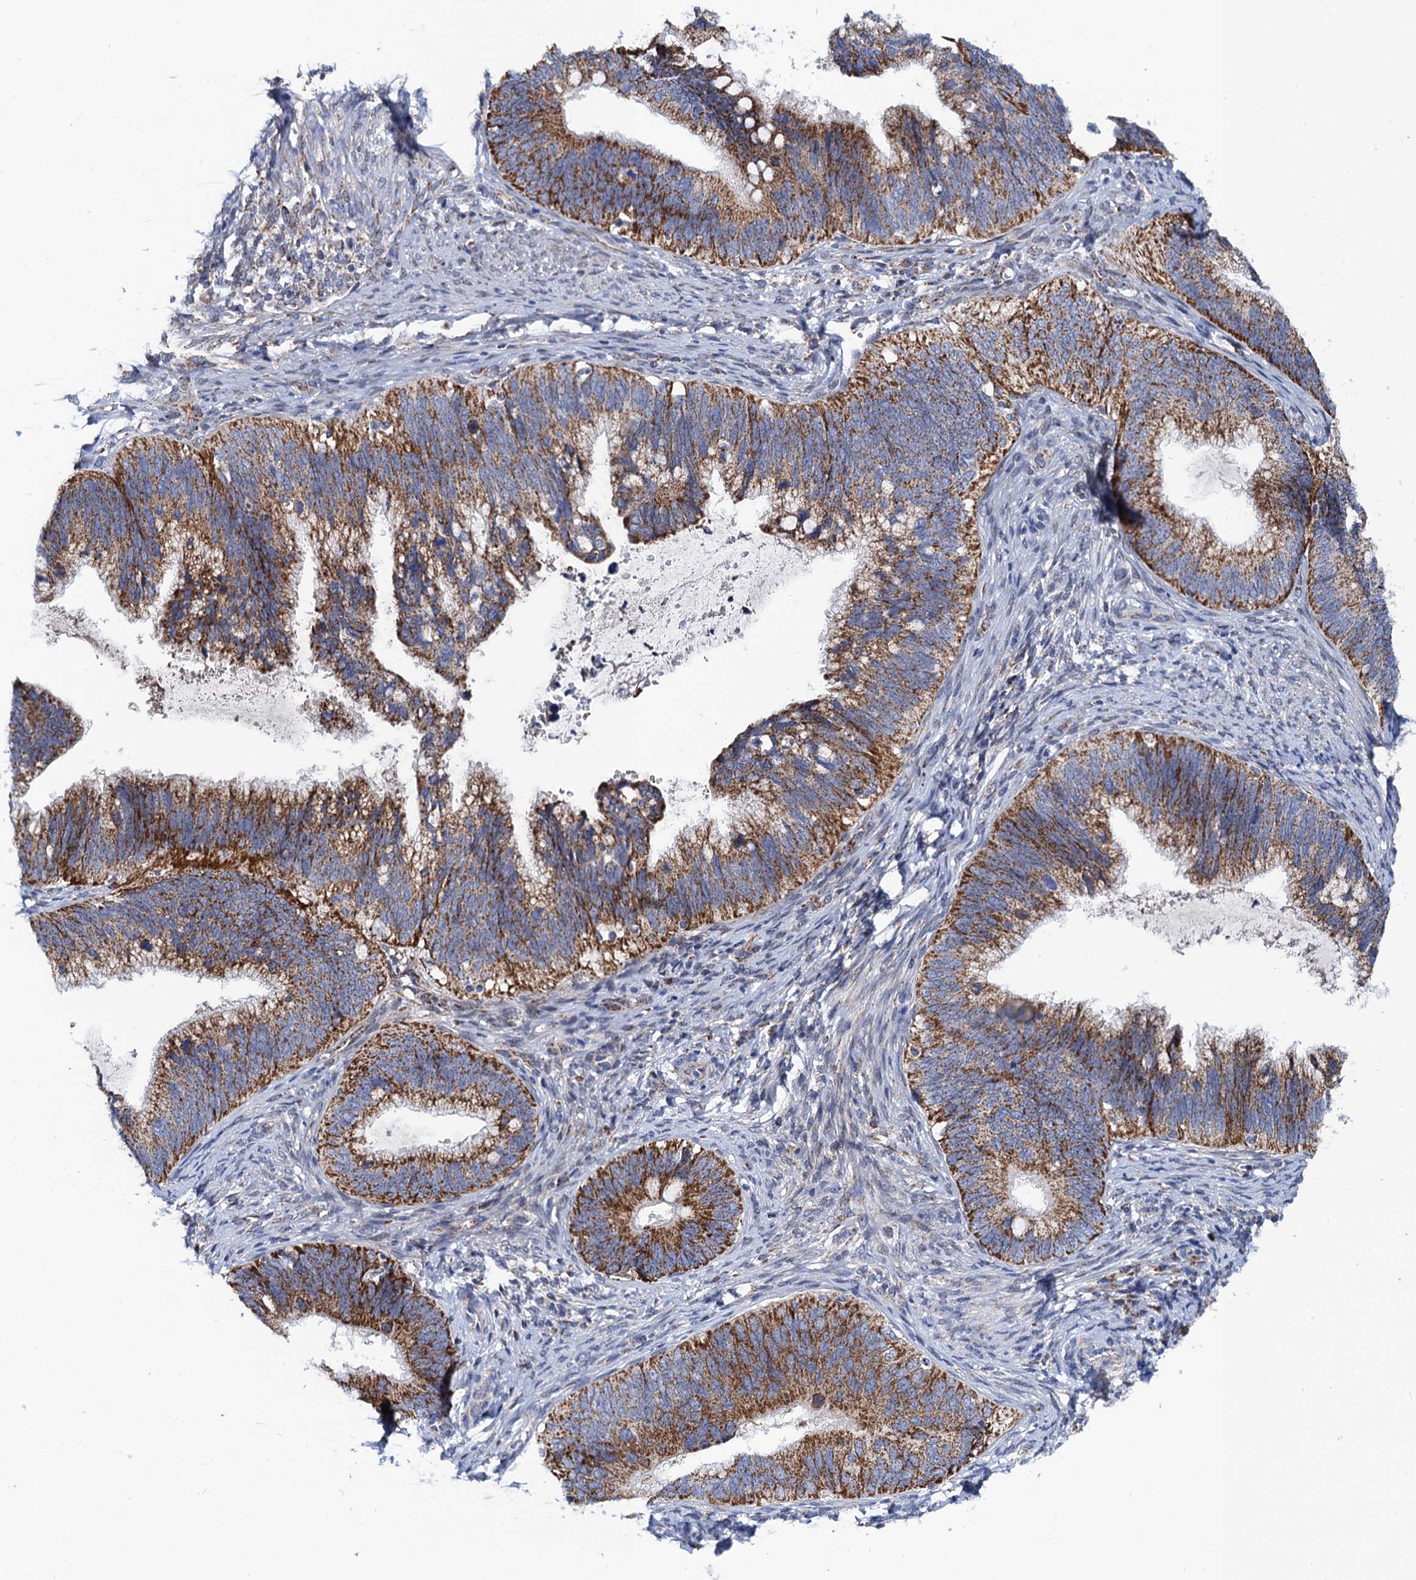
{"staining": {"intensity": "moderate", "quantity": ">75%", "location": "cytoplasmic/membranous"}, "tissue": "cervical cancer", "cell_type": "Tumor cells", "image_type": "cancer", "snomed": [{"axis": "morphology", "description": "Adenocarcinoma, NOS"}, {"axis": "topography", "description": "Cervix"}], "caption": "Immunohistochemistry staining of cervical cancer (adenocarcinoma), which reveals medium levels of moderate cytoplasmic/membranous staining in approximately >75% of tumor cells indicating moderate cytoplasmic/membranous protein expression. The staining was performed using DAB (brown) for protein detection and nuclei were counterstained in hematoxylin (blue).", "gene": "PTCD3", "patient": {"sex": "female", "age": 42}}